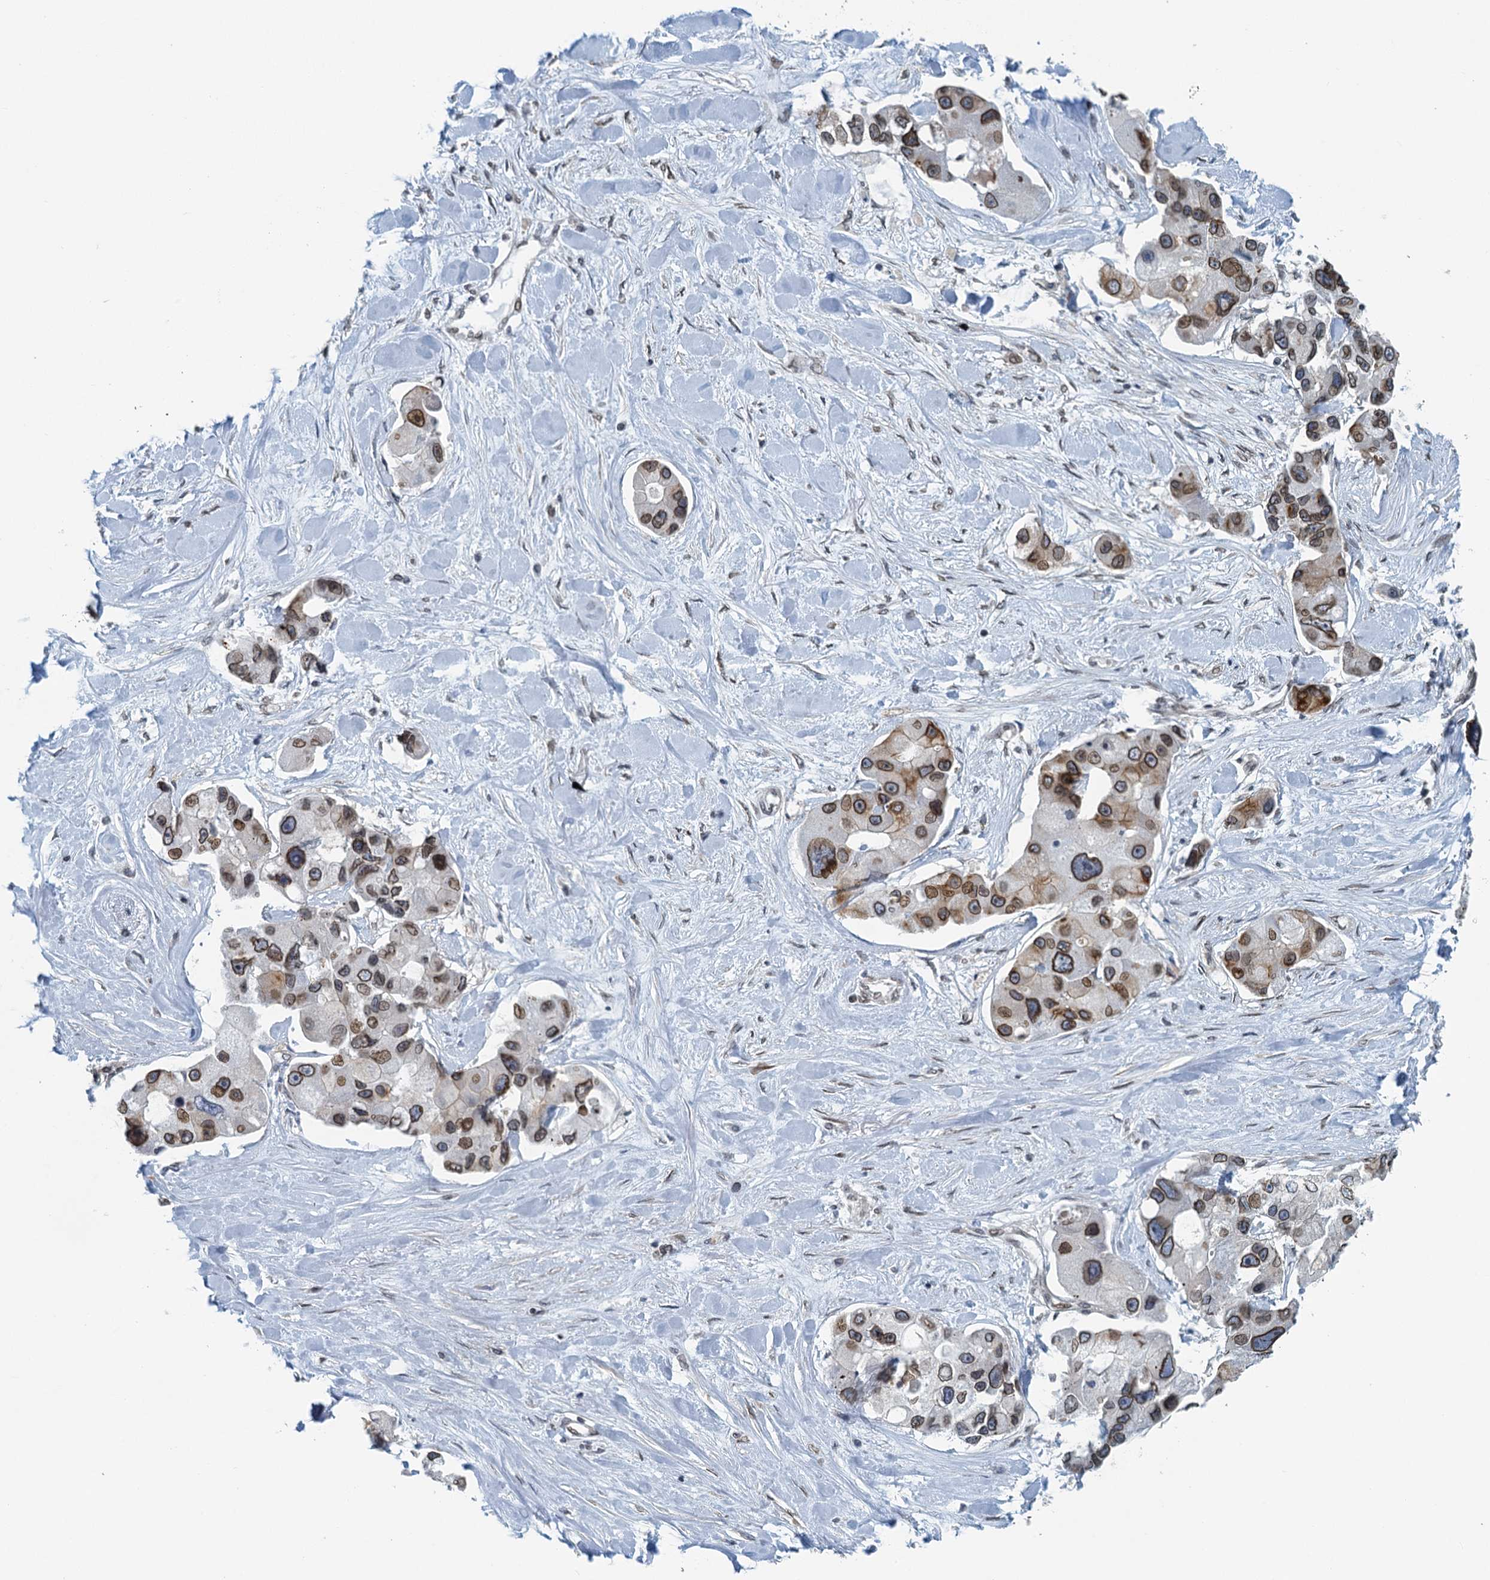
{"staining": {"intensity": "moderate", "quantity": ">75%", "location": "cytoplasmic/membranous,nuclear"}, "tissue": "lung cancer", "cell_type": "Tumor cells", "image_type": "cancer", "snomed": [{"axis": "morphology", "description": "Adenocarcinoma, NOS"}, {"axis": "topography", "description": "Lung"}], "caption": "Protein staining demonstrates moderate cytoplasmic/membranous and nuclear positivity in about >75% of tumor cells in adenocarcinoma (lung).", "gene": "CCDC34", "patient": {"sex": "female", "age": 54}}